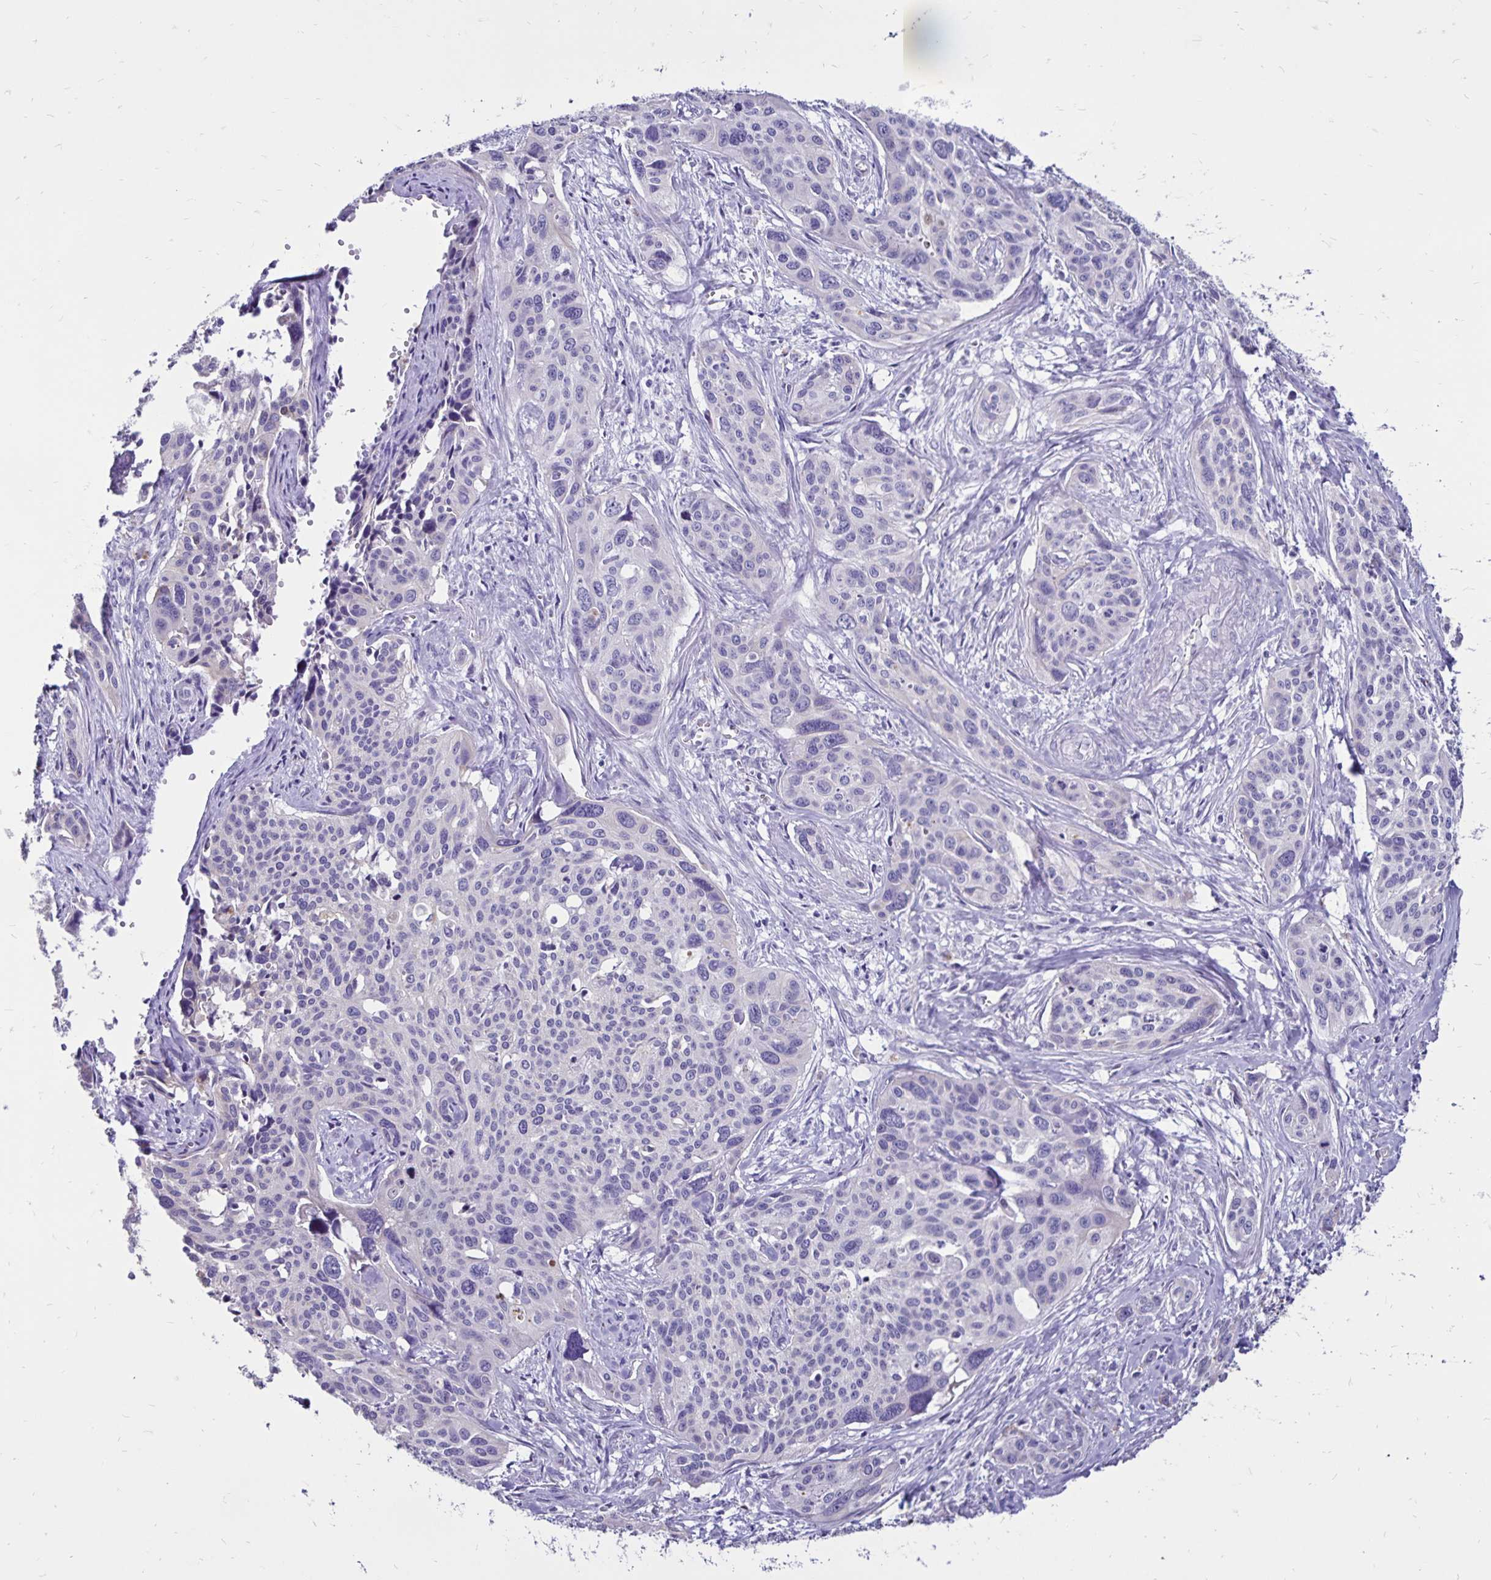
{"staining": {"intensity": "negative", "quantity": "none", "location": "none"}, "tissue": "cervical cancer", "cell_type": "Tumor cells", "image_type": "cancer", "snomed": [{"axis": "morphology", "description": "Squamous cell carcinoma, NOS"}, {"axis": "topography", "description": "Cervix"}], "caption": "The photomicrograph exhibits no staining of tumor cells in cervical squamous cell carcinoma.", "gene": "EVPL", "patient": {"sex": "female", "age": 31}}